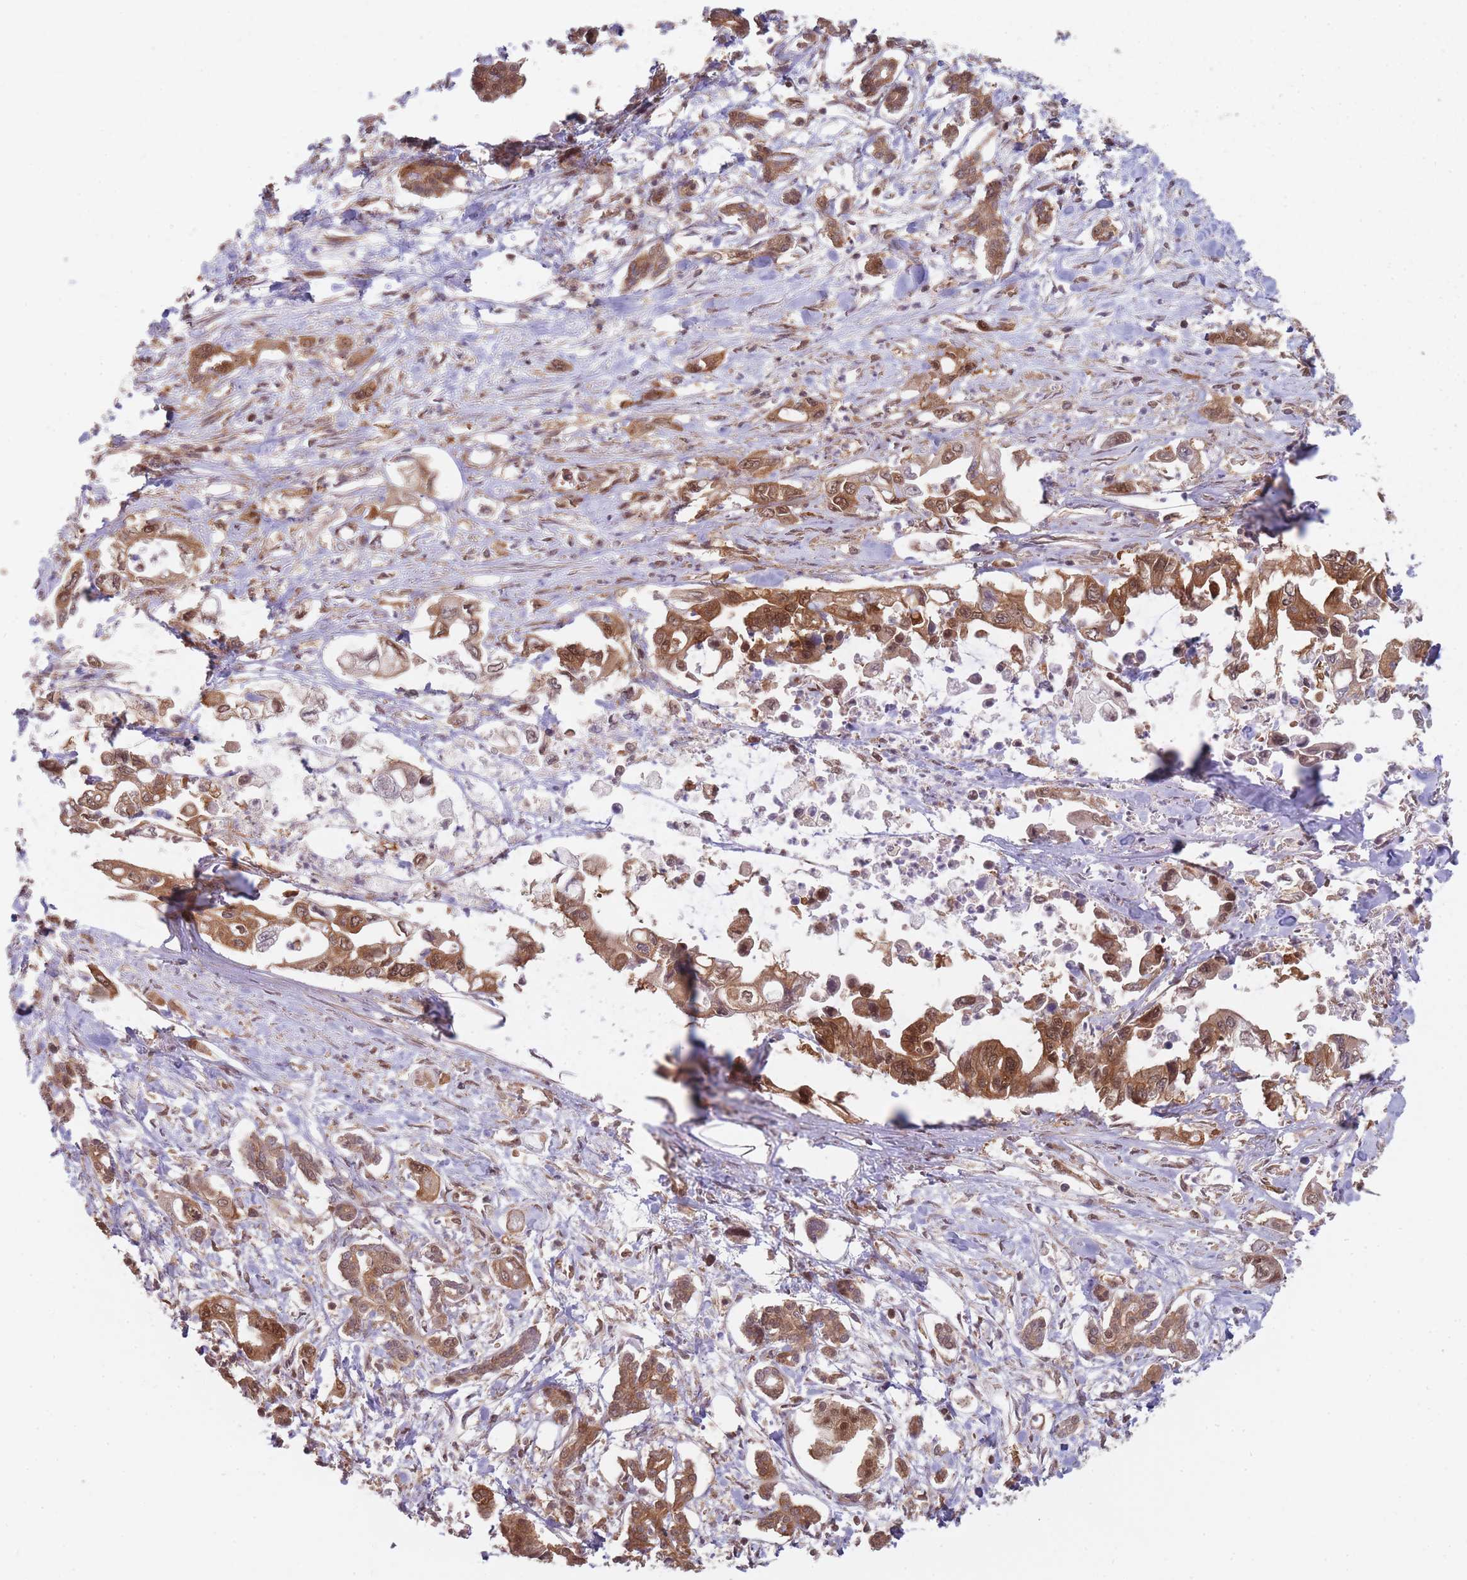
{"staining": {"intensity": "moderate", "quantity": ">75%", "location": "cytoplasmic/membranous,nuclear"}, "tissue": "pancreatic cancer", "cell_type": "Tumor cells", "image_type": "cancer", "snomed": [{"axis": "morphology", "description": "Adenocarcinoma, NOS"}, {"axis": "topography", "description": "Pancreas"}], "caption": "Human pancreatic cancer (adenocarcinoma) stained with a protein marker displays moderate staining in tumor cells.", "gene": "PPP6R3", "patient": {"sex": "male", "age": 61}}